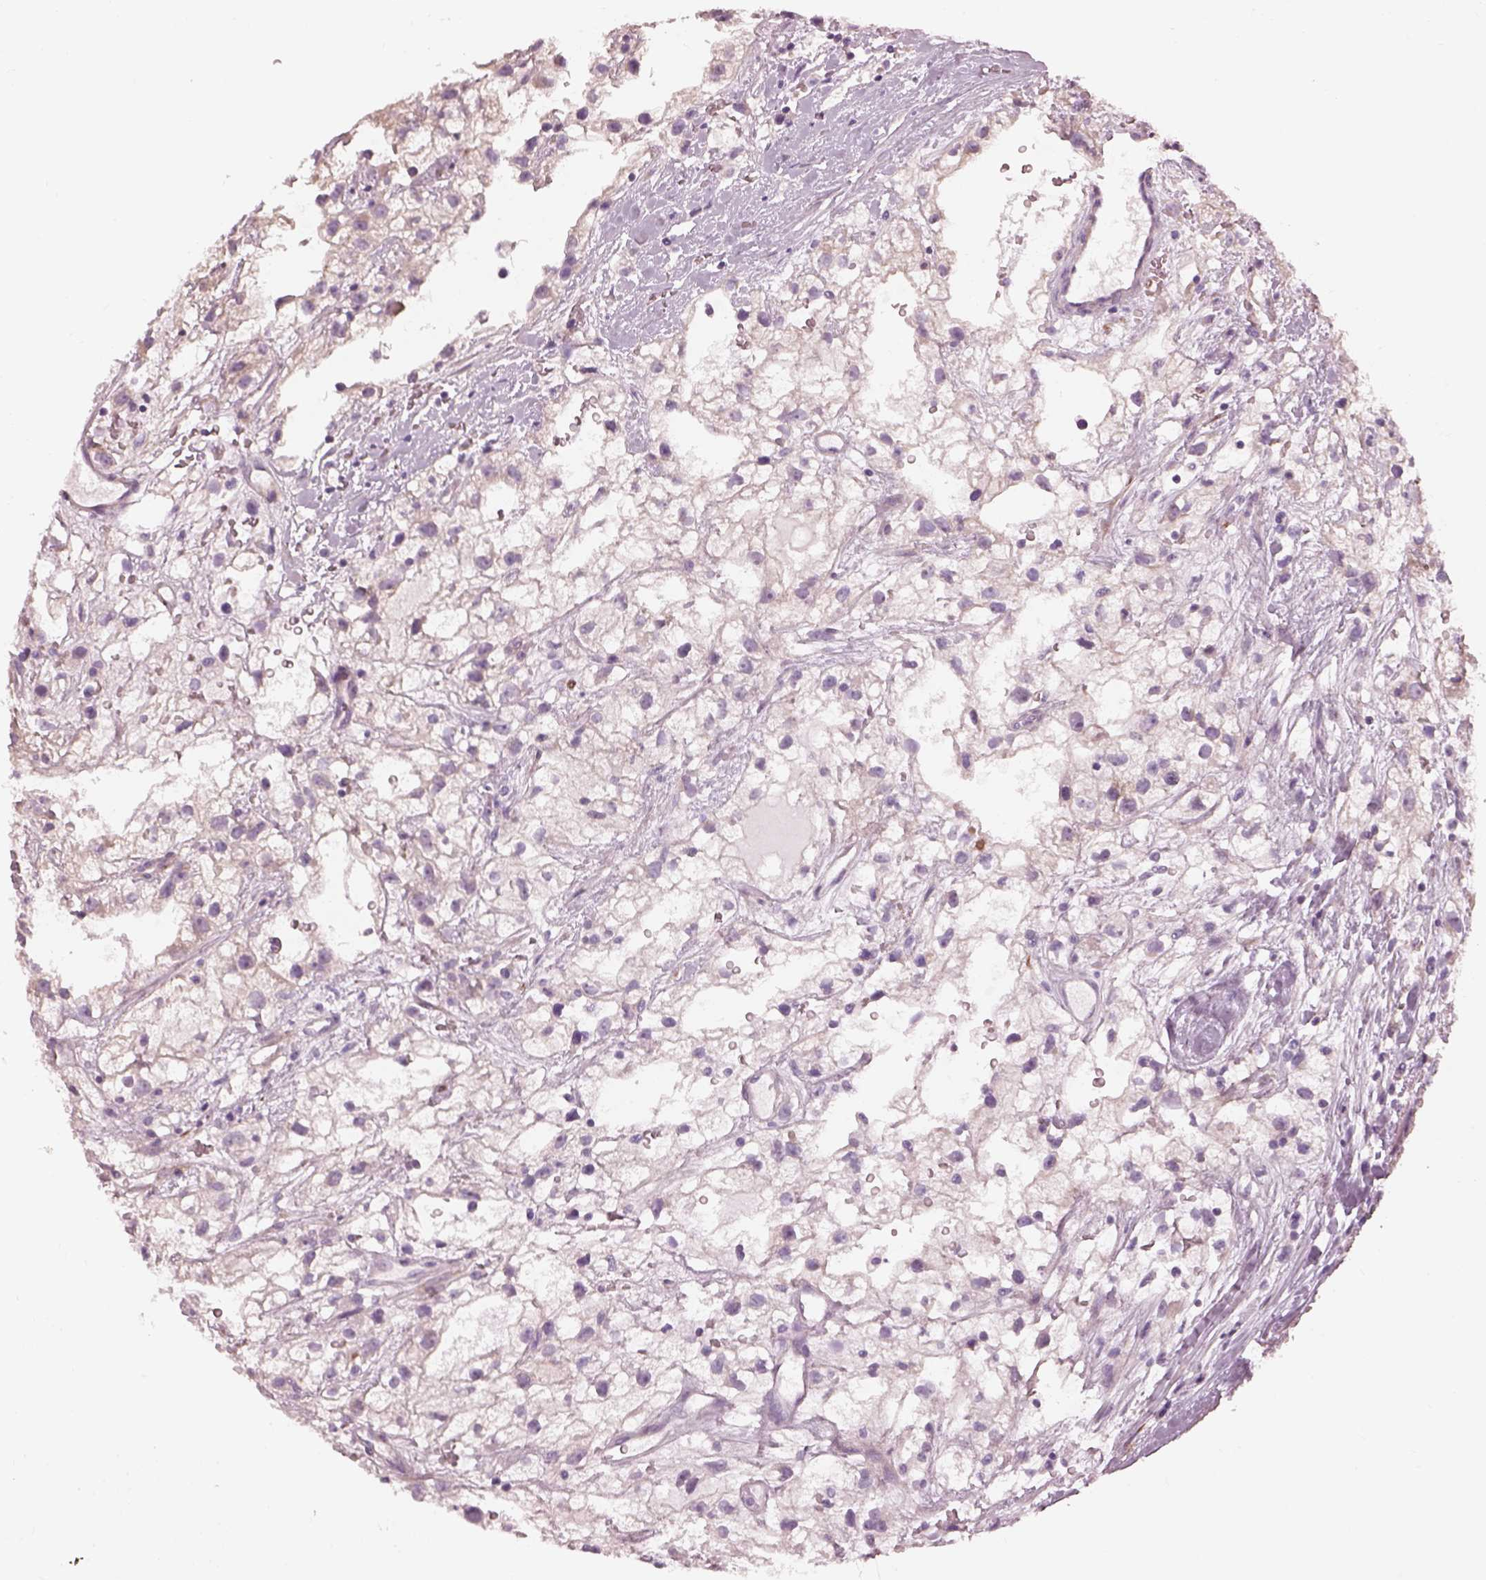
{"staining": {"intensity": "negative", "quantity": "none", "location": "none"}, "tissue": "renal cancer", "cell_type": "Tumor cells", "image_type": "cancer", "snomed": [{"axis": "morphology", "description": "Adenocarcinoma, NOS"}, {"axis": "topography", "description": "Kidney"}], "caption": "Renal cancer (adenocarcinoma) stained for a protein using IHC reveals no staining tumor cells.", "gene": "PRKCZ", "patient": {"sex": "male", "age": 59}}